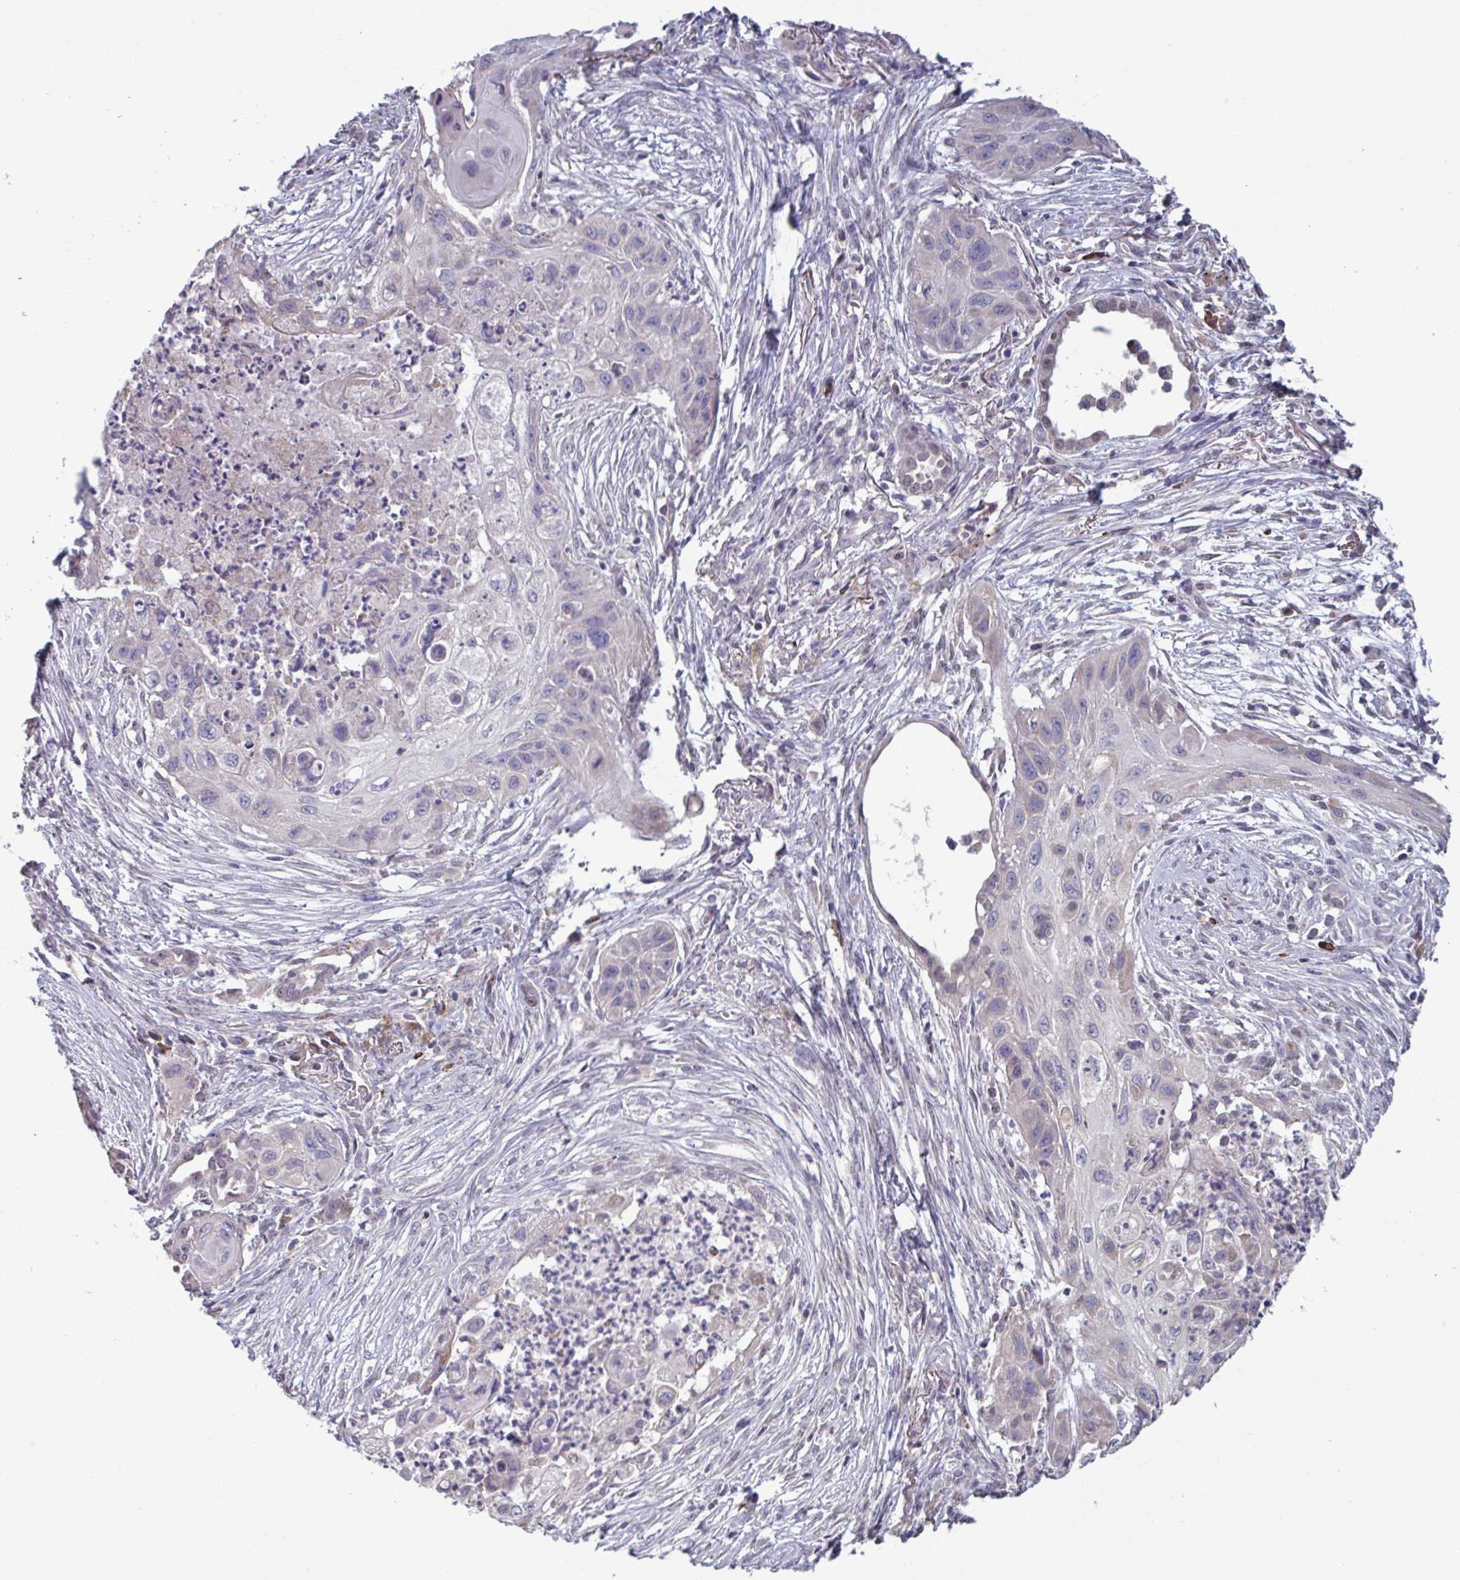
{"staining": {"intensity": "negative", "quantity": "none", "location": "none"}, "tissue": "lung cancer", "cell_type": "Tumor cells", "image_type": "cancer", "snomed": [{"axis": "morphology", "description": "Squamous cell carcinoma, NOS"}, {"axis": "topography", "description": "Lung"}], "caption": "The immunohistochemistry image has no significant staining in tumor cells of squamous cell carcinoma (lung) tissue.", "gene": "CD1E", "patient": {"sex": "male", "age": 71}}